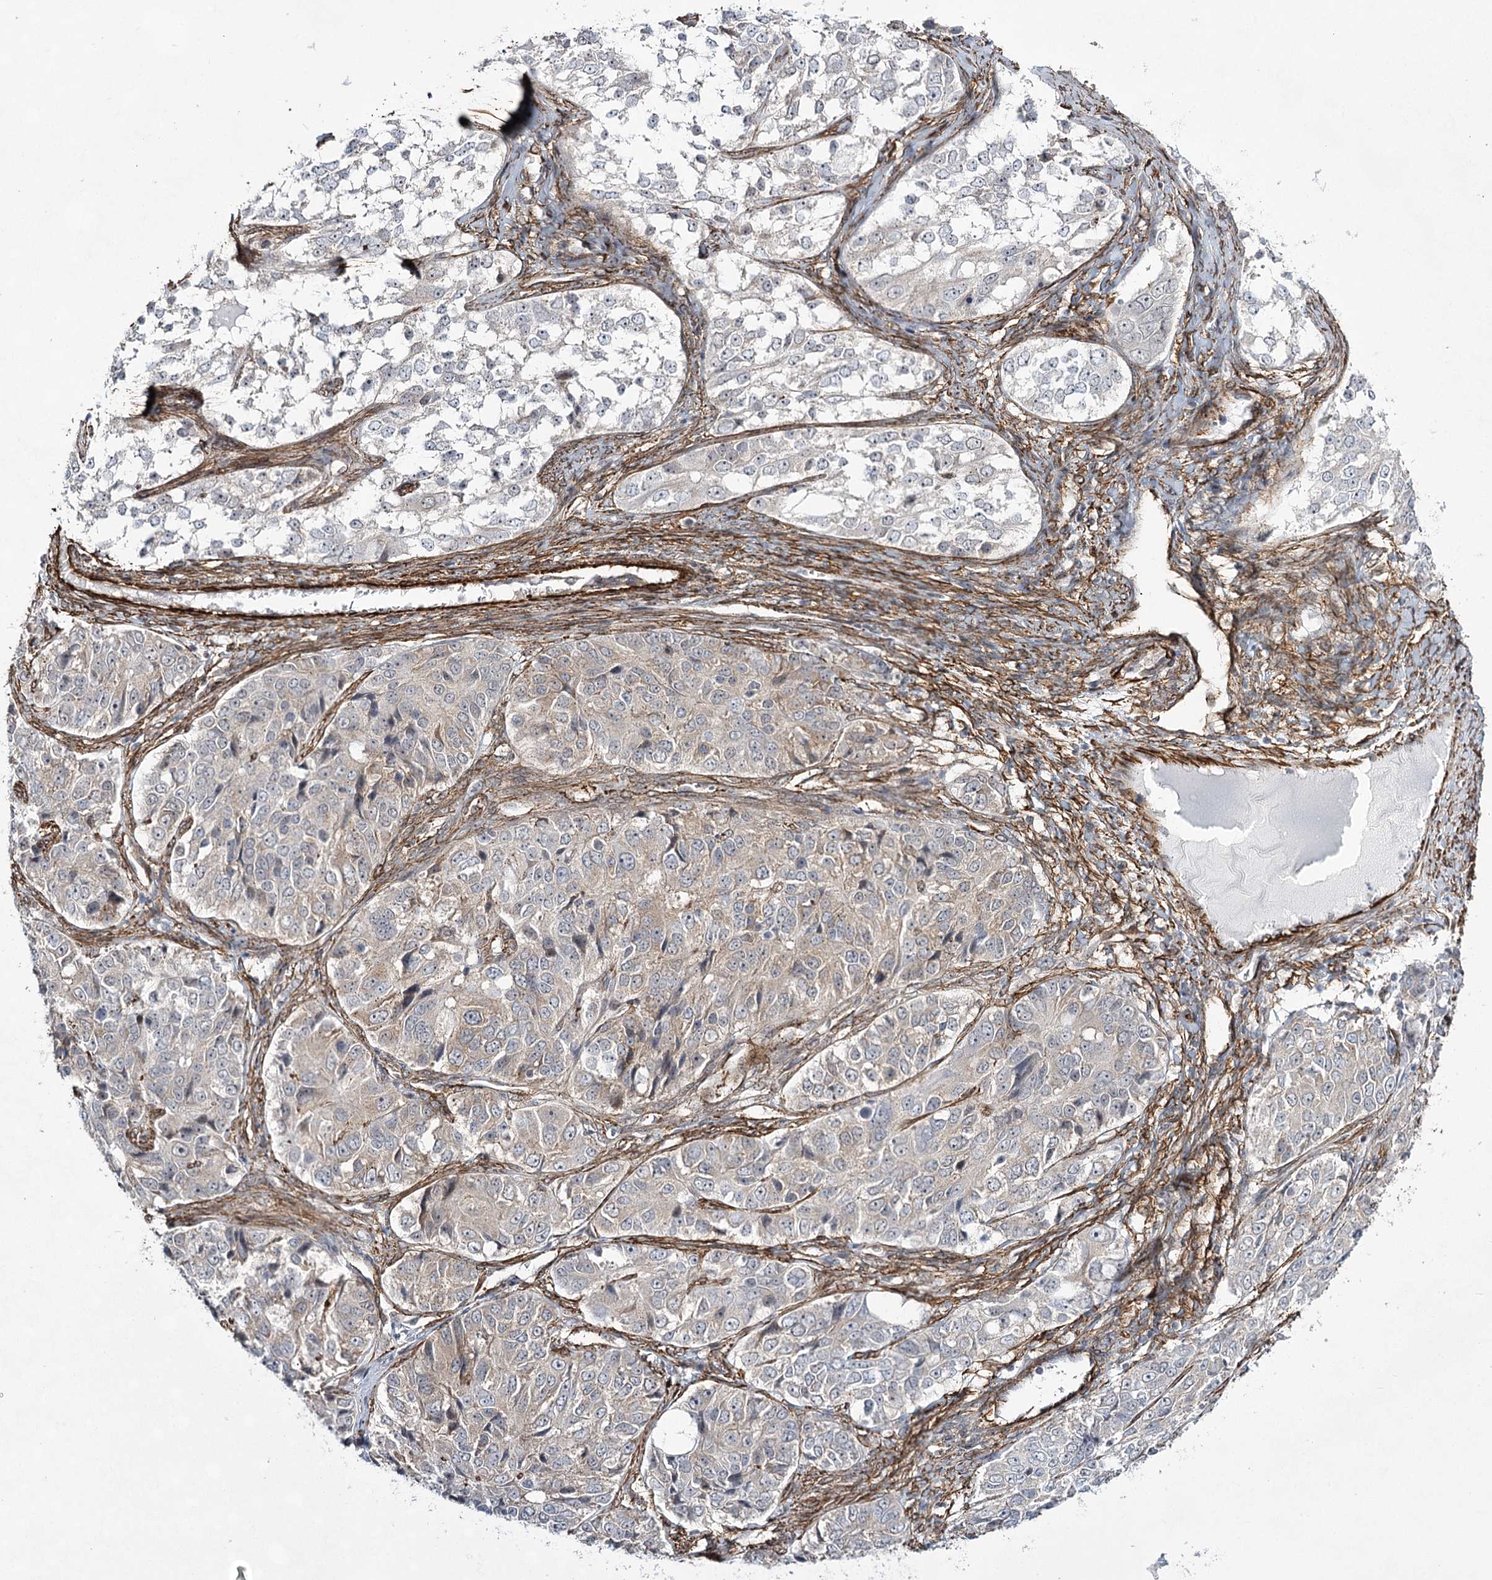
{"staining": {"intensity": "negative", "quantity": "none", "location": "none"}, "tissue": "ovarian cancer", "cell_type": "Tumor cells", "image_type": "cancer", "snomed": [{"axis": "morphology", "description": "Carcinoma, endometroid"}, {"axis": "topography", "description": "Ovary"}], "caption": "The photomicrograph reveals no staining of tumor cells in ovarian endometroid carcinoma.", "gene": "CWF19L1", "patient": {"sex": "female", "age": 51}}